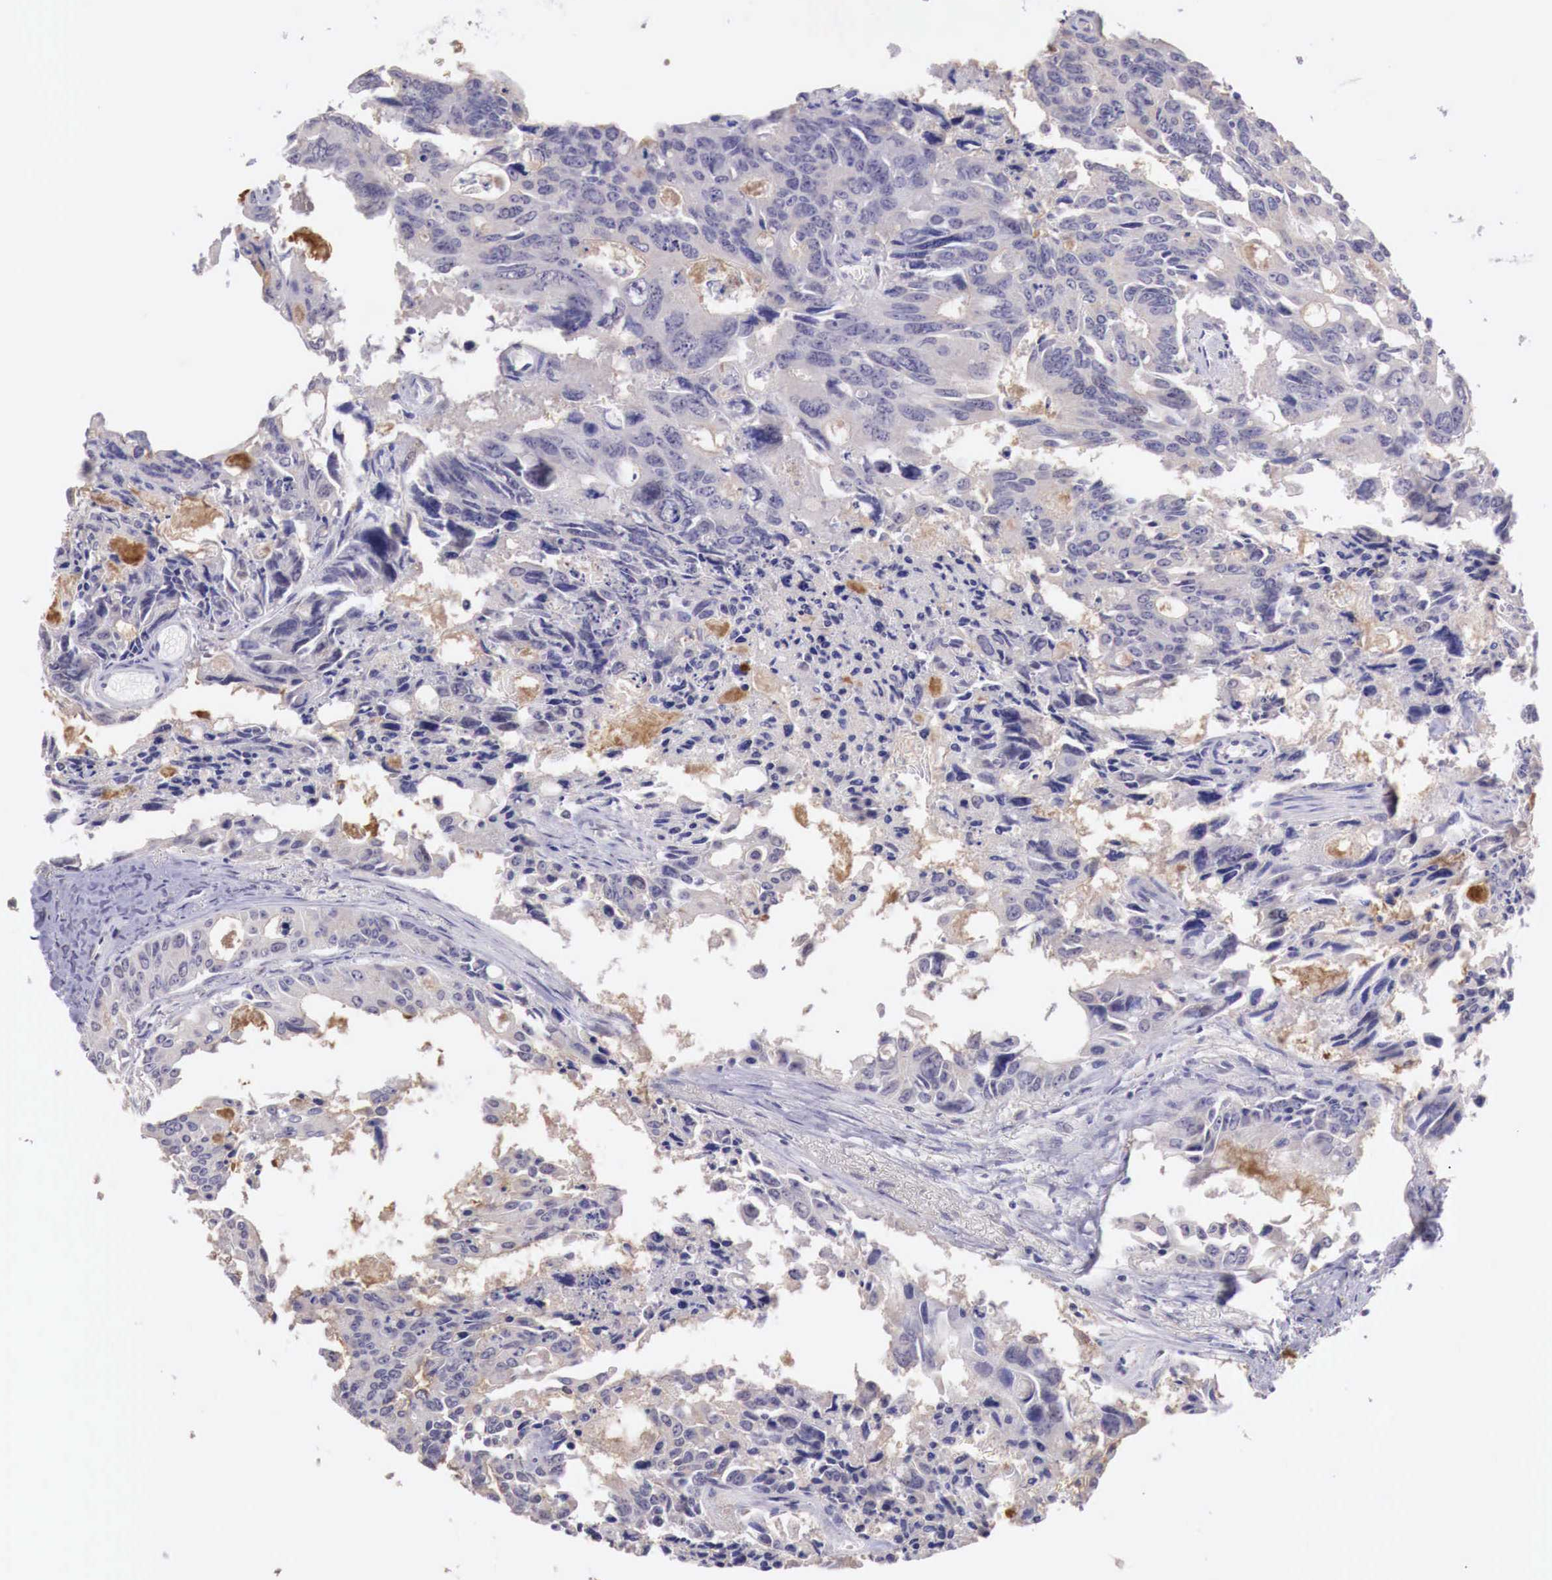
{"staining": {"intensity": "negative", "quantity": "none", "location": "none"}, "tissue": "colorectal cancer", "cell_type": "Tumor cells", "image_type": "cancer", "snomed": [{"axis": "morphology", "description": "Adenocarcinoma, NOS"}, {"axis": "topography", "description": "Rectum"}], "caption": "This micrograph is of colorectal adenocarcinoma stained with immunohistochemistry to label a protein in brown with the nuclei are counter-stained blue. There is no positivity in tumor cells.", "gene": "CHRDL1", "patient": {"sex": "male", "age": 76}}